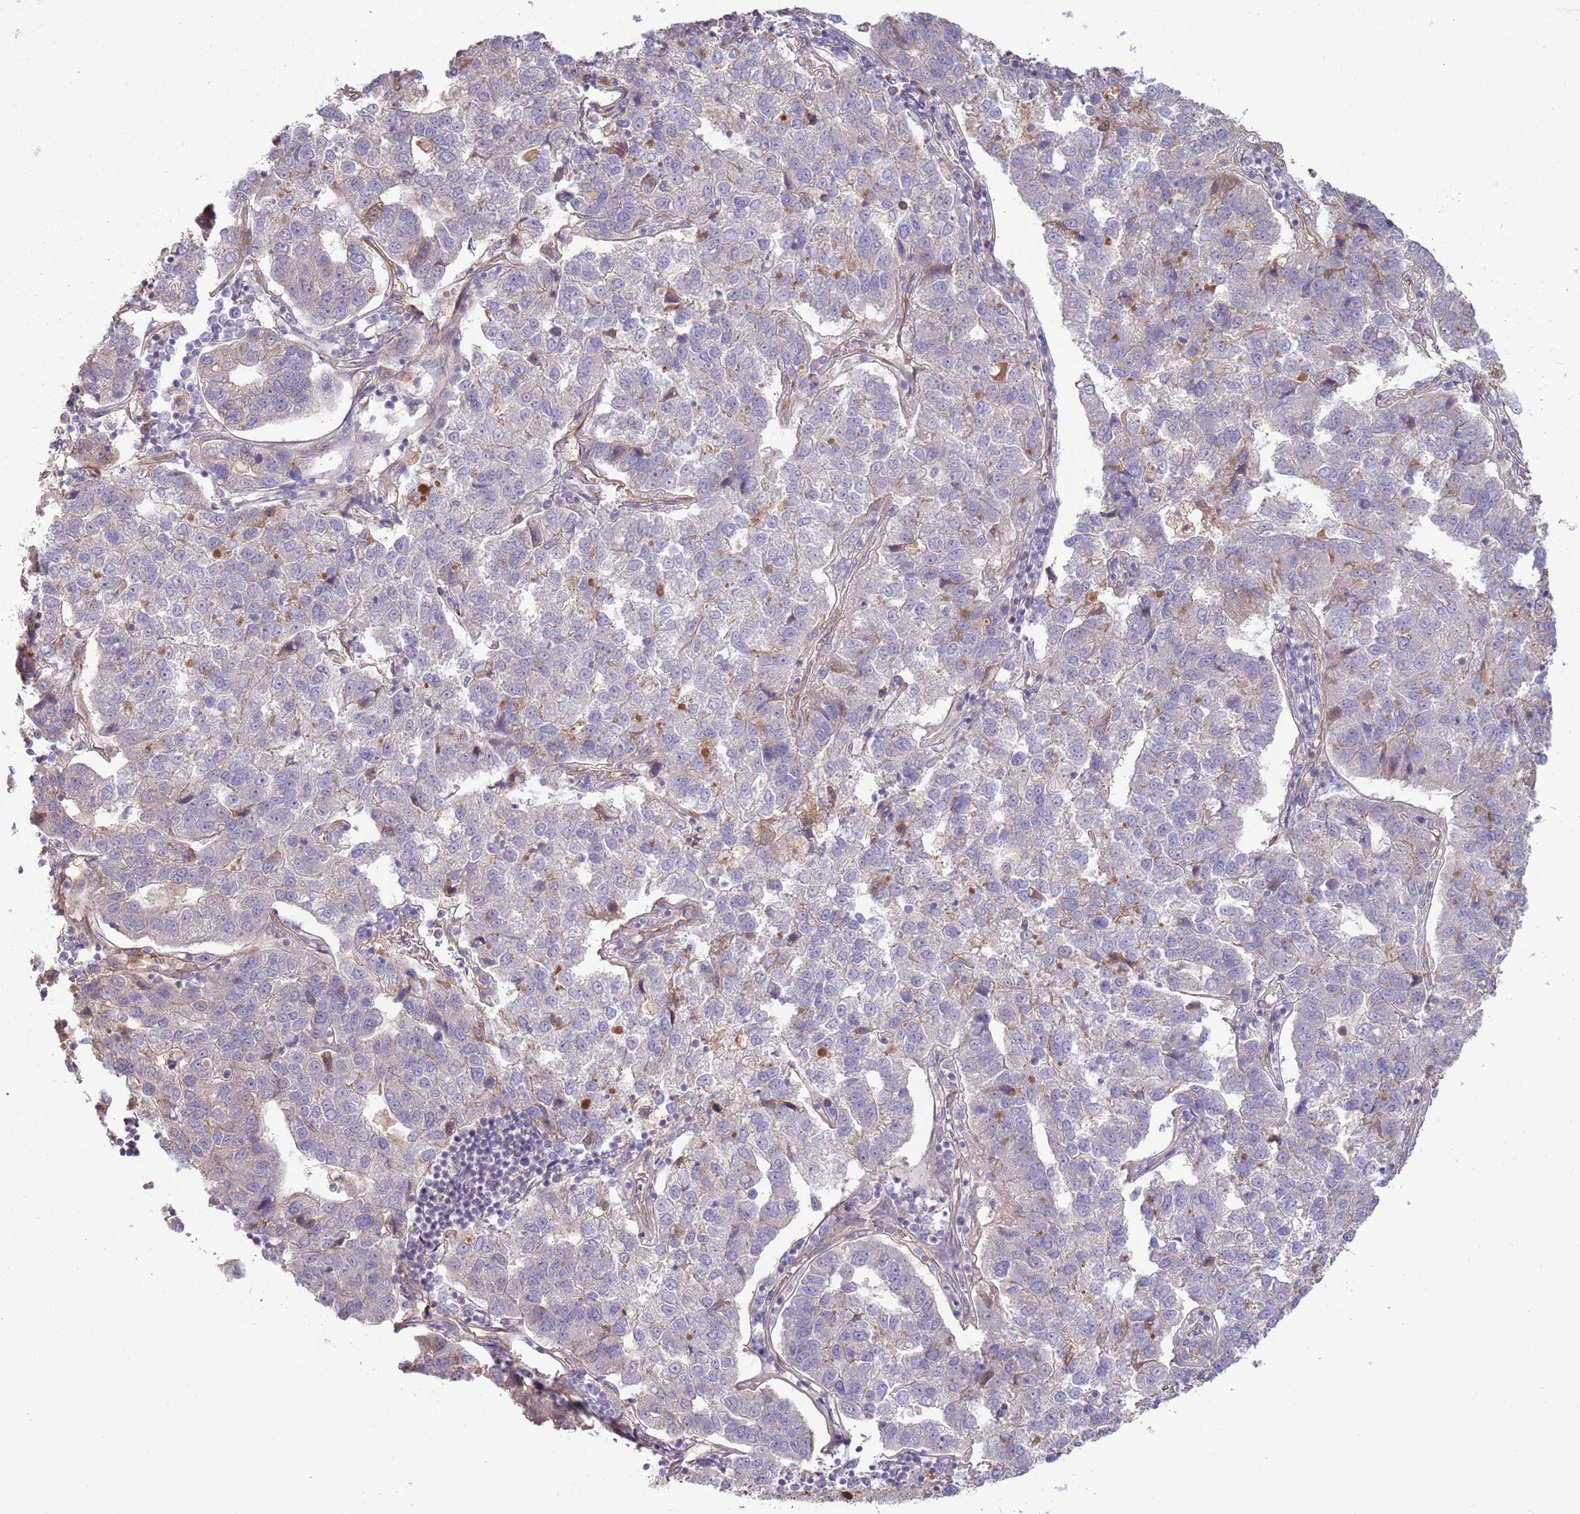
{"staining": {"intensity": "negative", "quantity": "none", "location": "none"}, "tissue": "pancreatic cancer", "cell_type": "Tumor cells", "image_type": "cancer", "snomed": [{"axis": "morphology", "description": "Adenocarcinoma, NOS"}, {"axis": "topography", "description": "Pancreas"}], "caption": "Pancreatic cancer was stained to show a protein in brown. There is no significant expression in tumor cells. Brightfield microscopy of IHC stained with DAB (brown) and hematoxylin (blue), captured at high magnification.", "gene": "SAV1", "patient": {"sex": "female", "age": 61}}